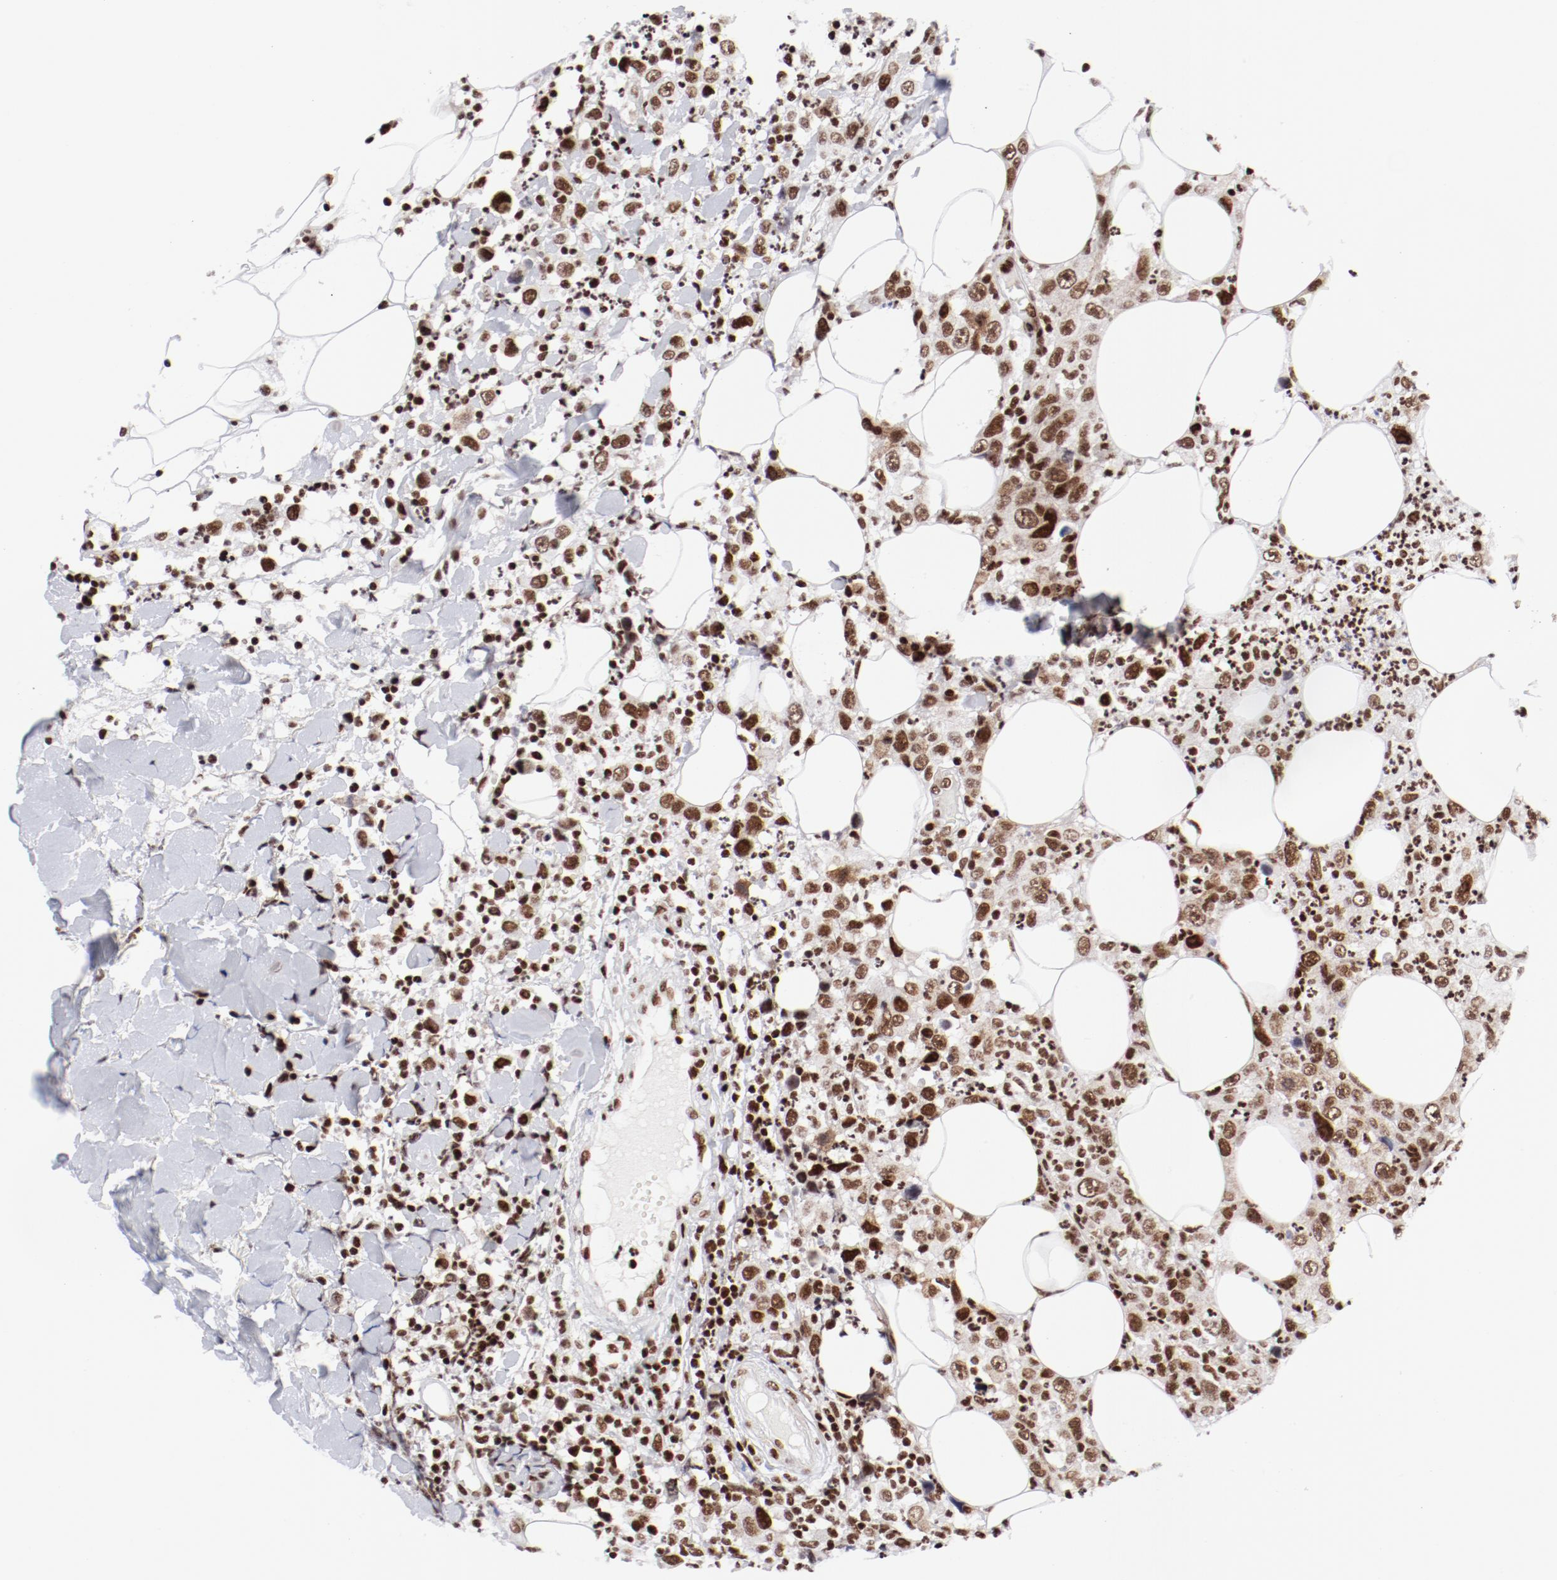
{"staining": {"intensity": "strong", "quantity": ">75%", "location": "nuclear"}, "tissue": "thyroid cancer", "cell_type": "Tumor cells", "image_type": "cancer", "snomed": [{"axis": "morphology", "description": "Carcinoma, NOS"}, {"axis": "topography", "description": "Thyroid gland"}], "caption": "Immunohistochemistry (IHC) image of neoplastic tissue: human thyroid cancer stained using immunohistochemistry demonstrates high levels of strong protein expression localized specifically in the nuclear of tumor cells, appearing as a nuclear brown color.", "gene": "NFYB", "patient": {"sex": "female", "age": 77}}